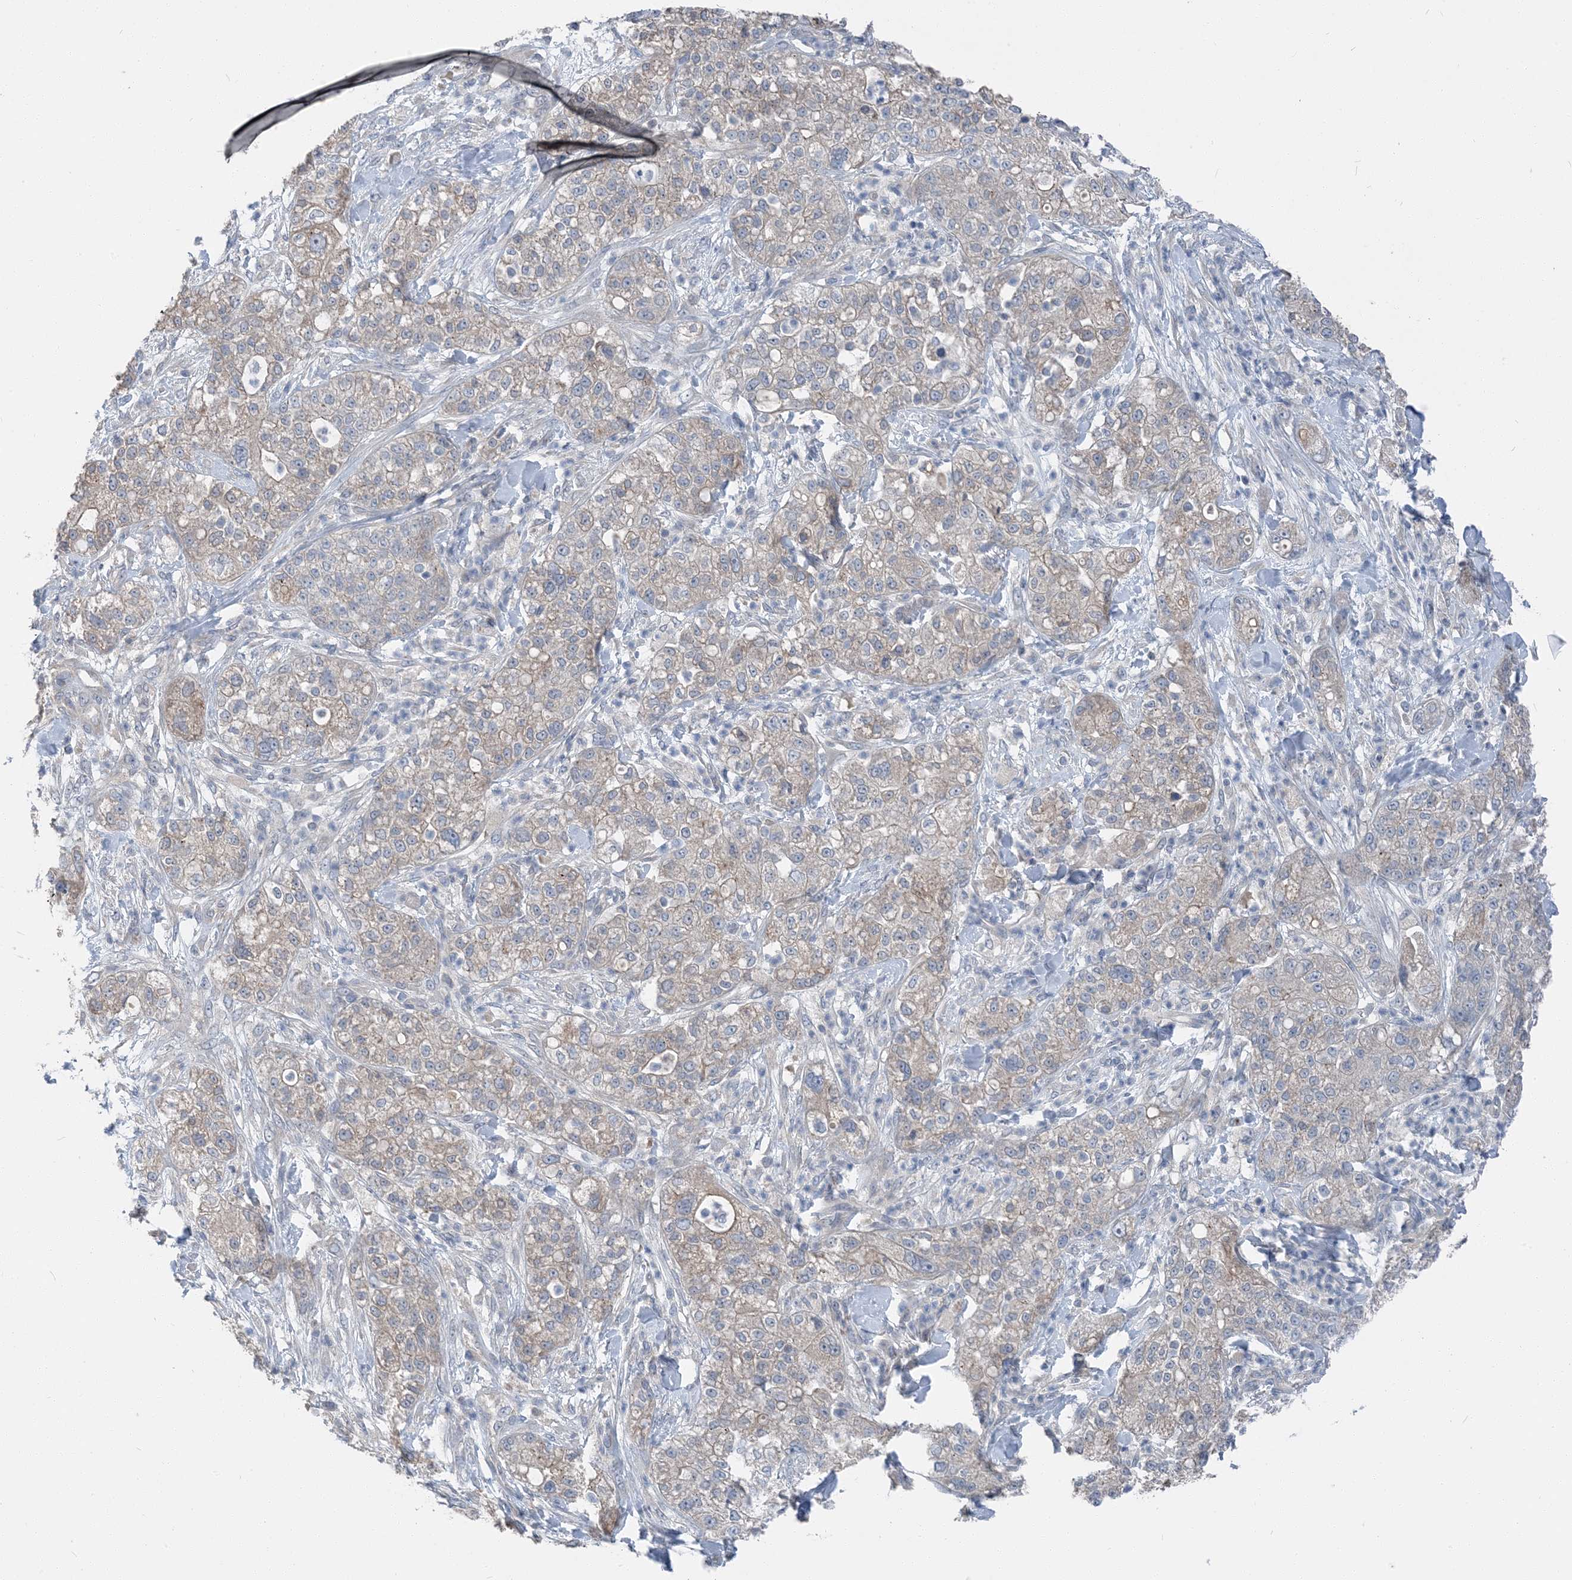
{"staining": {"intensity": "weak", "quantity": "<25%", "location": "cytoplasmic/membranous"}, "tissue": "pancreatic cancer", "cell_type": "Tumor cells", "image_type": "cancer", "snomed": [{"axis": "morphology", "description": "Adenocarcinoma, NOS"}, {"axis": "topography", "description": "Pancreas"}], "caption": "Tumor cells are negative for protein expression in human pancreatic adenocarcinoma. Brightfield microscopy of immunohistochemistry (IHC) stained with DAB (3,3'-diaminobenzidine) (brown) and hematoxylin (blue), captured at high magnification.", "gene": "NCOA7", "patient": {"sex": "female", "age": 78}}